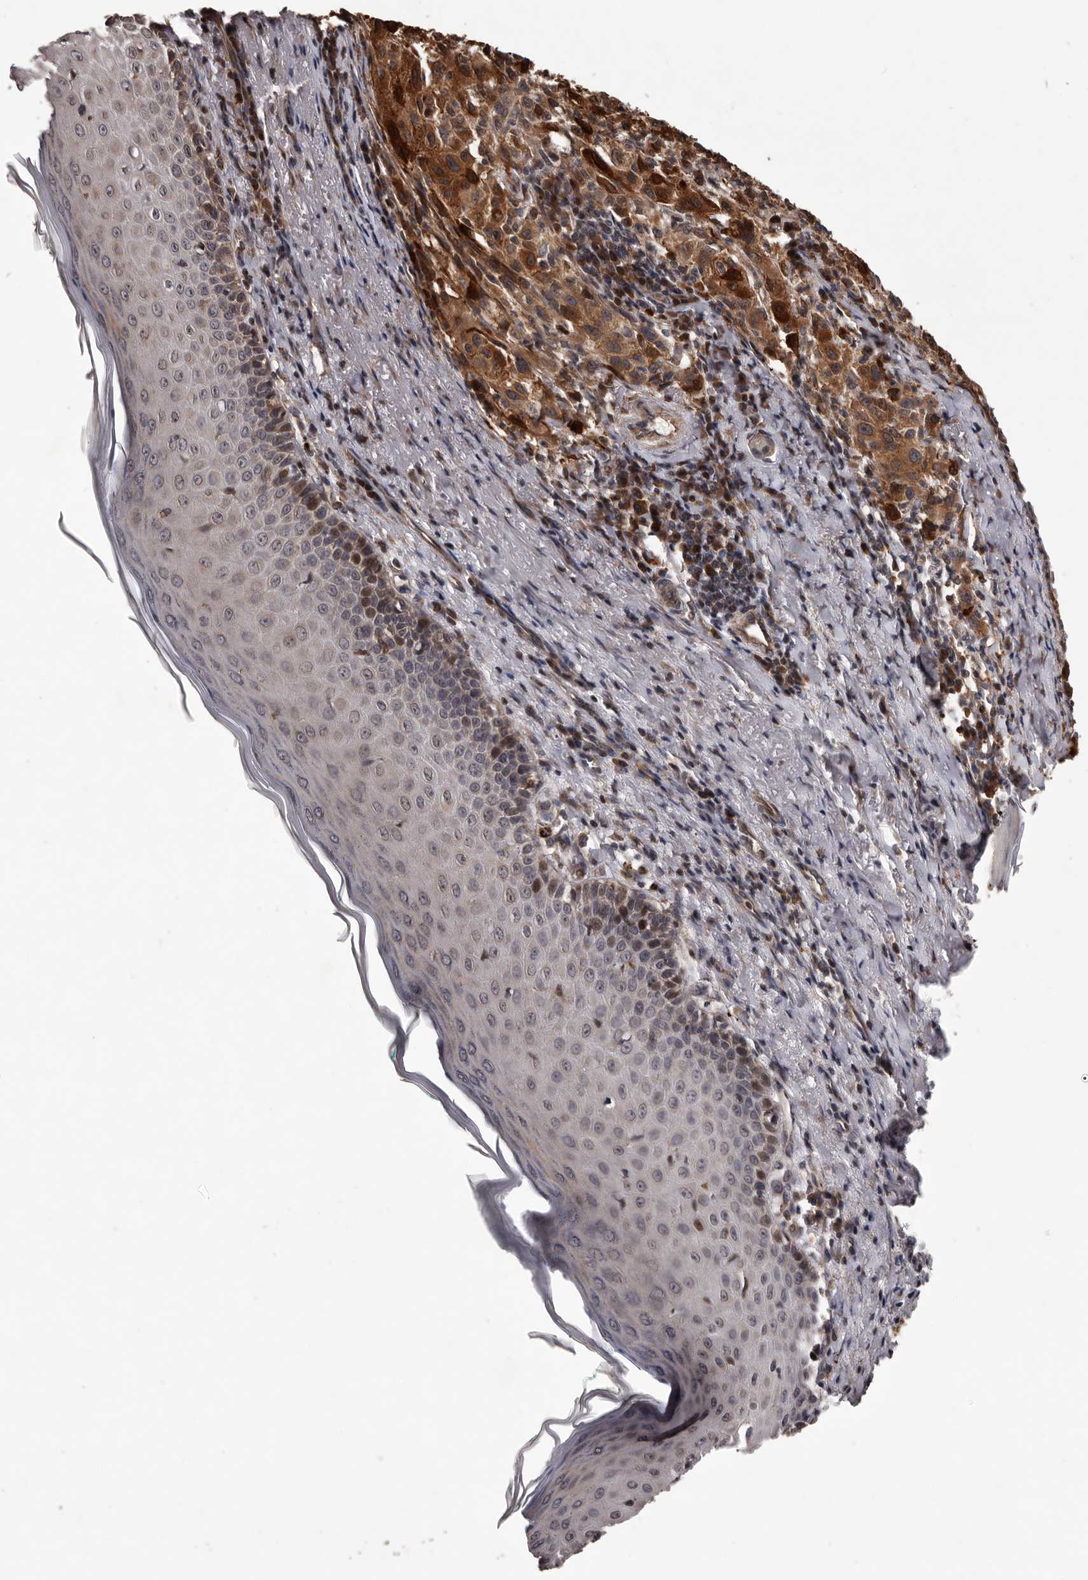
{"staining": {"intensity": "strong", "quantity": ">75%", "location": "cytoplasmic/membranous"}, "tissue": "melanoma", "cell_type": "Tumor cells", "image_type": "cancer", "snomed": [{"axis": "morphology", "description": "Necrosis, NOS"}, {"axis": "morphology", "description": "Malignant melanoma, NOS"}, {"axis": "topography", "description": "Skin"}], "caption": "IHC (DAB (3,3'-diaminobenzidine)) staining of human malignant melanoma reveals strong cytoplasmic/membranous protein expression in about >75% of tumor cells. The staining is performed using DAB brown chromogen to label protein expression. The nuclei are counter-stained blue using hematoxylin.", "gene": "GADD45B", "patient": {"sex": "female", "age": 87}}